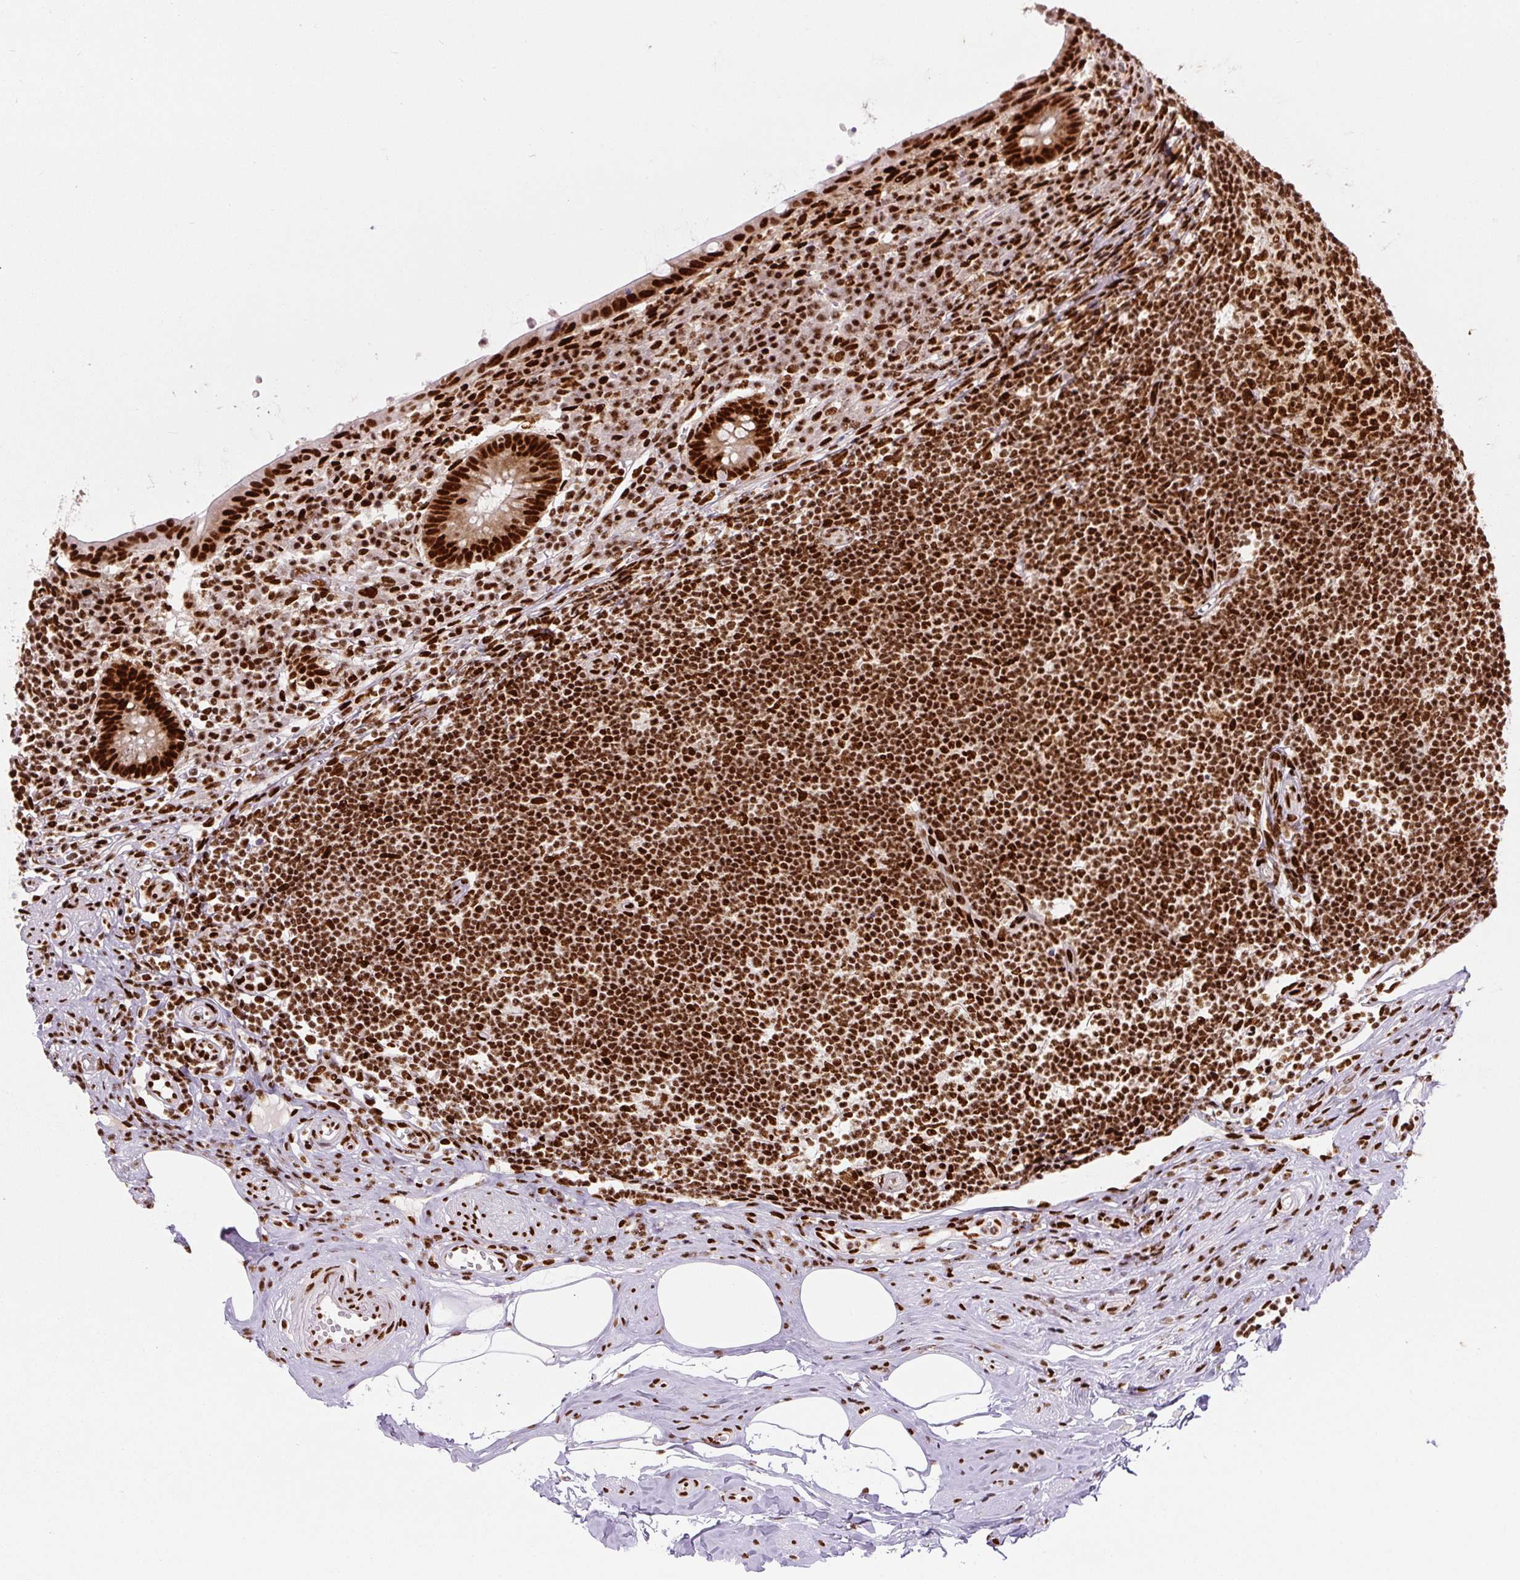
{"staining": {"intensity": "strong", "quantity": ">75%", "location": "nuclear"}, "tissue": "appendix", "cell_type": "Glandular cells", "image_type": "normal", "snomed": [{"axis": "morphology", "description": "Normal tissue, NOS"}, {"axis": "topography", "description": "Appendix"}], "caption": "Immunohistochemical staining of benign appendix exhibits high levels of strong nuclear positivity in about >75% of glandular cells. (DAB IHC with brightfield microscopy, high magnification).", "gene": "FUS", "patient": {"sex": "female", "age": 56}}